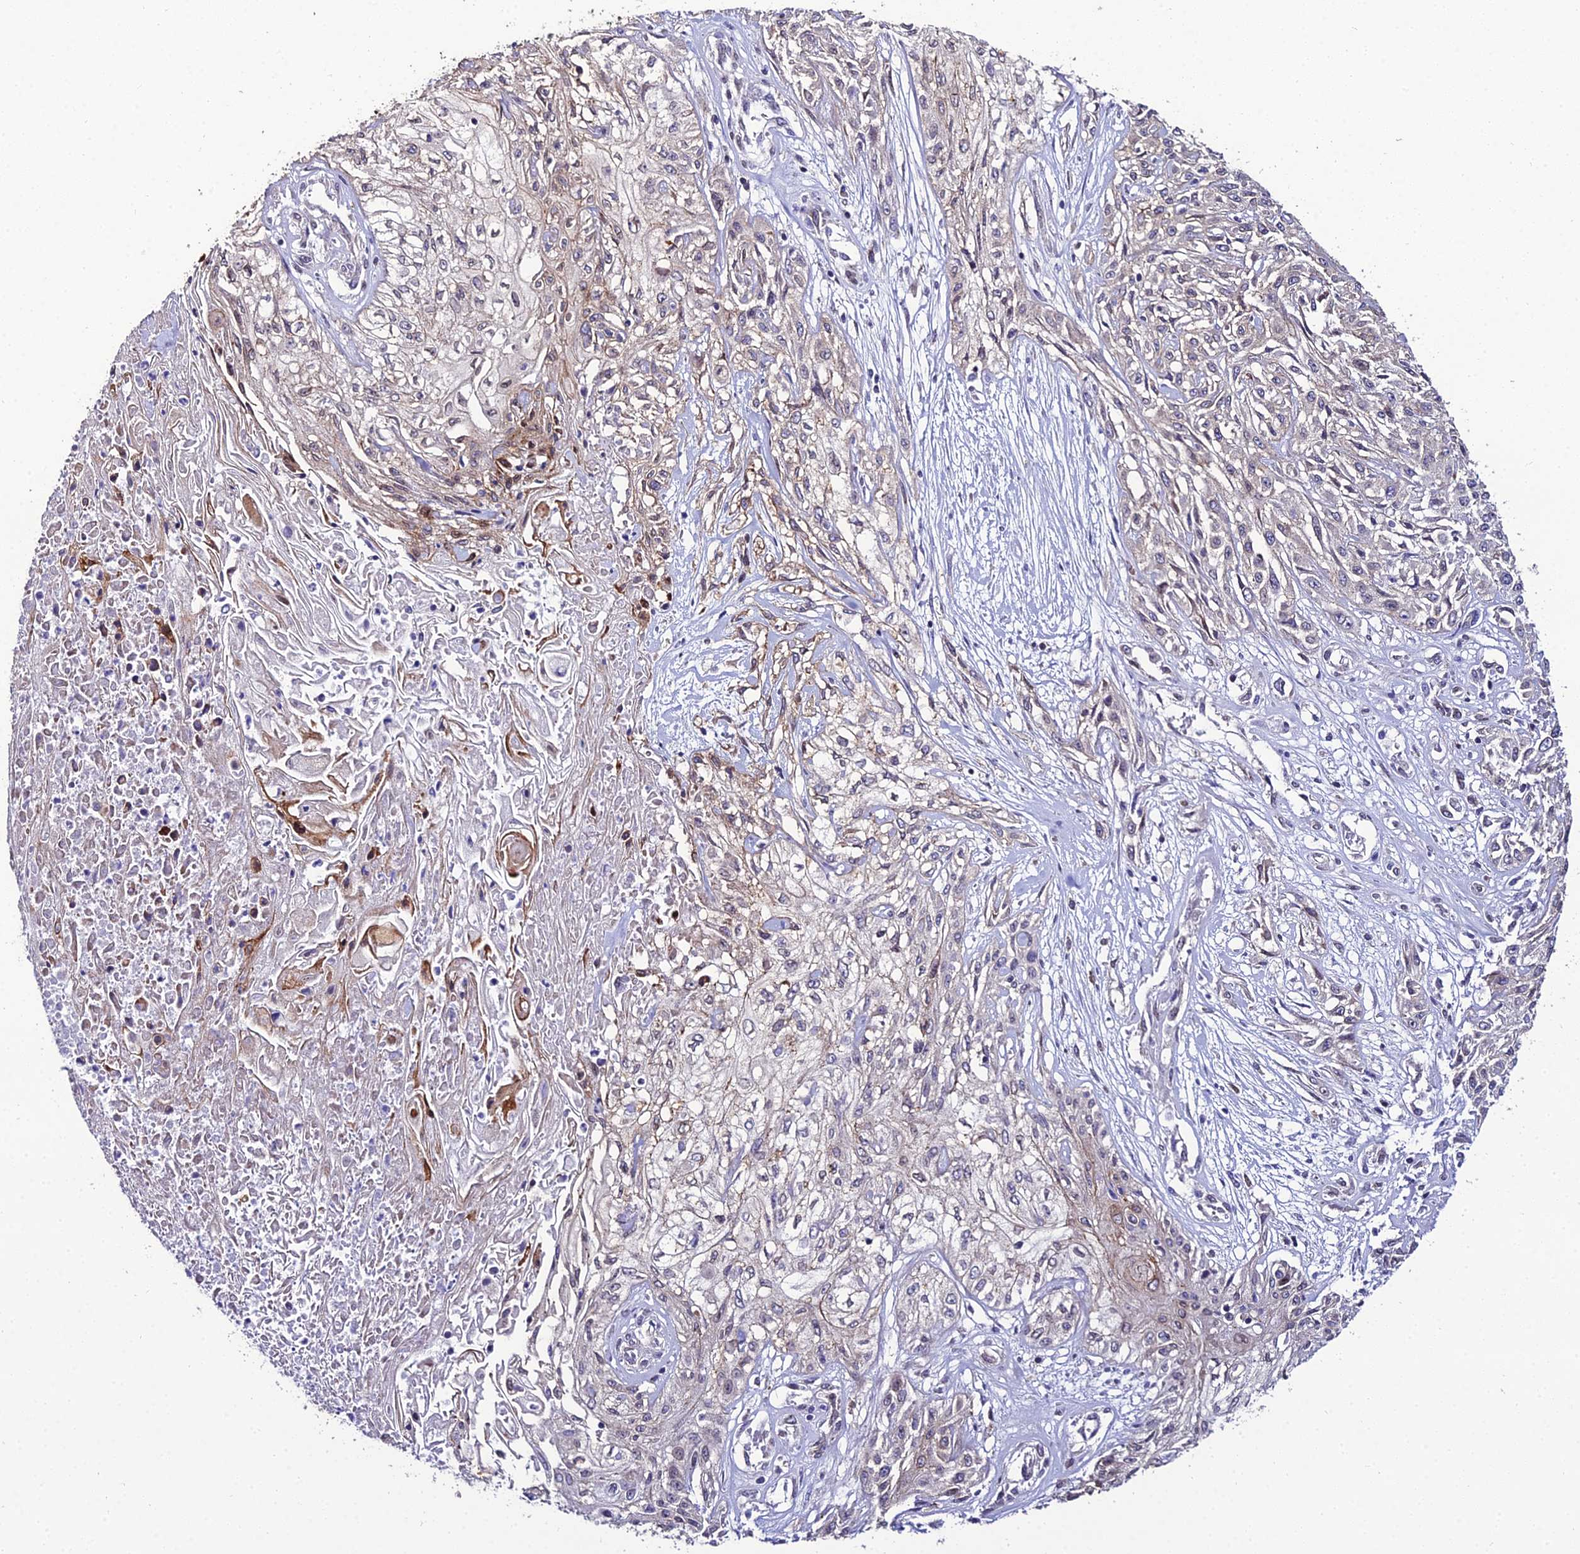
{"staining": {"intensity": "weak", "quantity": "<25%", "location": "cytoplasmic/membranous"}, "tissue": "skin cancer", "cell_type": "Tumor cells", "image_type": "cancer", "snomed": [{"axis": "morphology", "description": "Squamous cell carcinoma, NOS"}, {"axis": "morphology", "description": "Squamous cell carcinoma, metastatic, NOS"}, {"axis": "topography", "description": "Skin"}, {"axis": "topography", "description": "Lymph node"}], "caption": "The image reveals no staining of tumor cells in skin metastatic squamous cell carcinoma.", "gene": "DDX19A", "patient": {"sex": "male", "age": 75}}